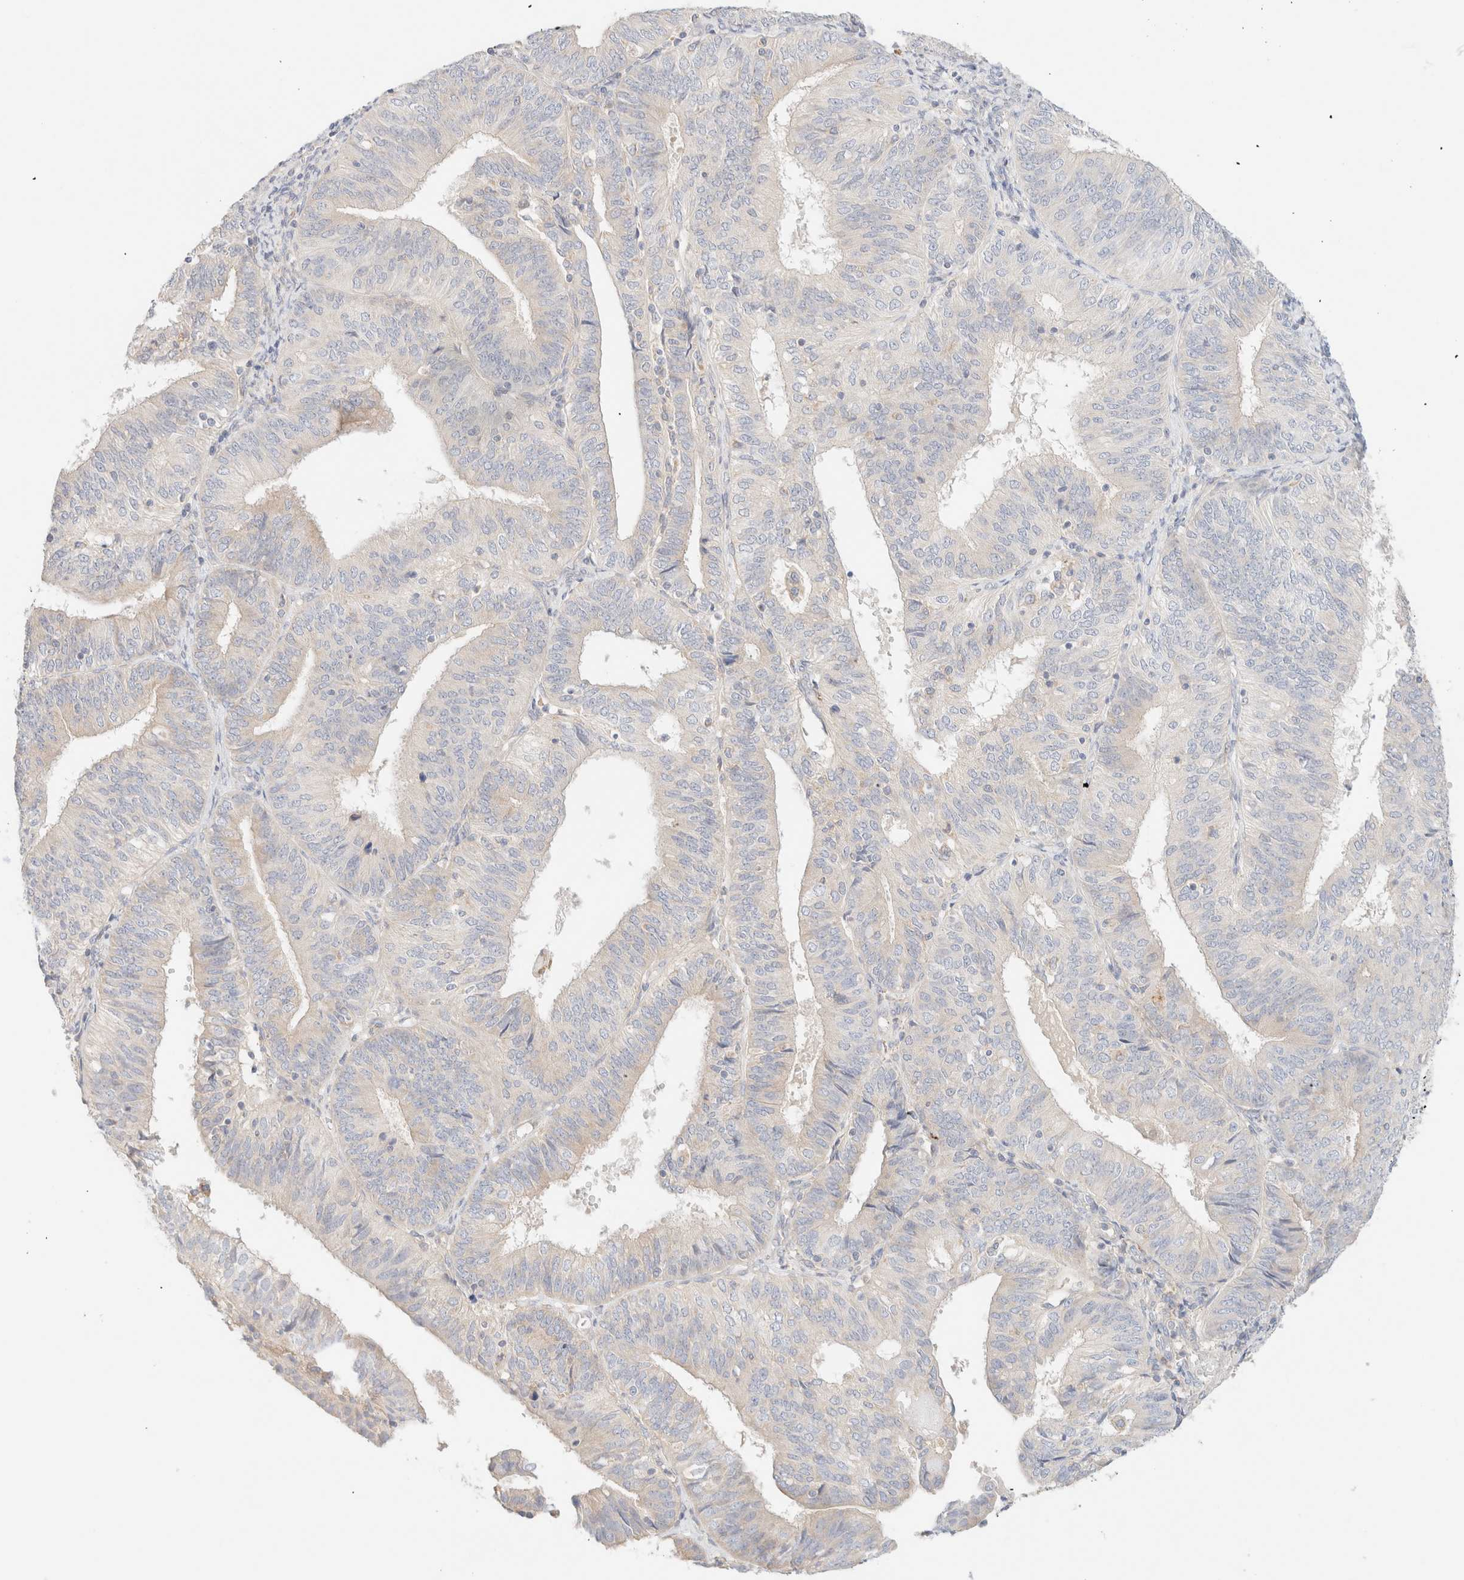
{"staining": {"intensity": "negative", "quantity": "none", "location": "none"}, "tissue": "endometrial cancer", "cell_type": "Tumor cells", "image_type": "cancer", "snomed": [{"axis": "morphology", "description": "Adenocarcinoma, NOS"}, {"axis": "topography", "description": "Endometrium"}], "caption": "A photomicrograph of human endometrial cancer is negative for staining in tumor cells. The staining was performed using DAB to visualize the protein expression in brown, while the nuclei were stained in blue with hematoxylin (Magnification: 20x).", "gene": "SARM1", "patient": {"sex": "female", "age": 58}}